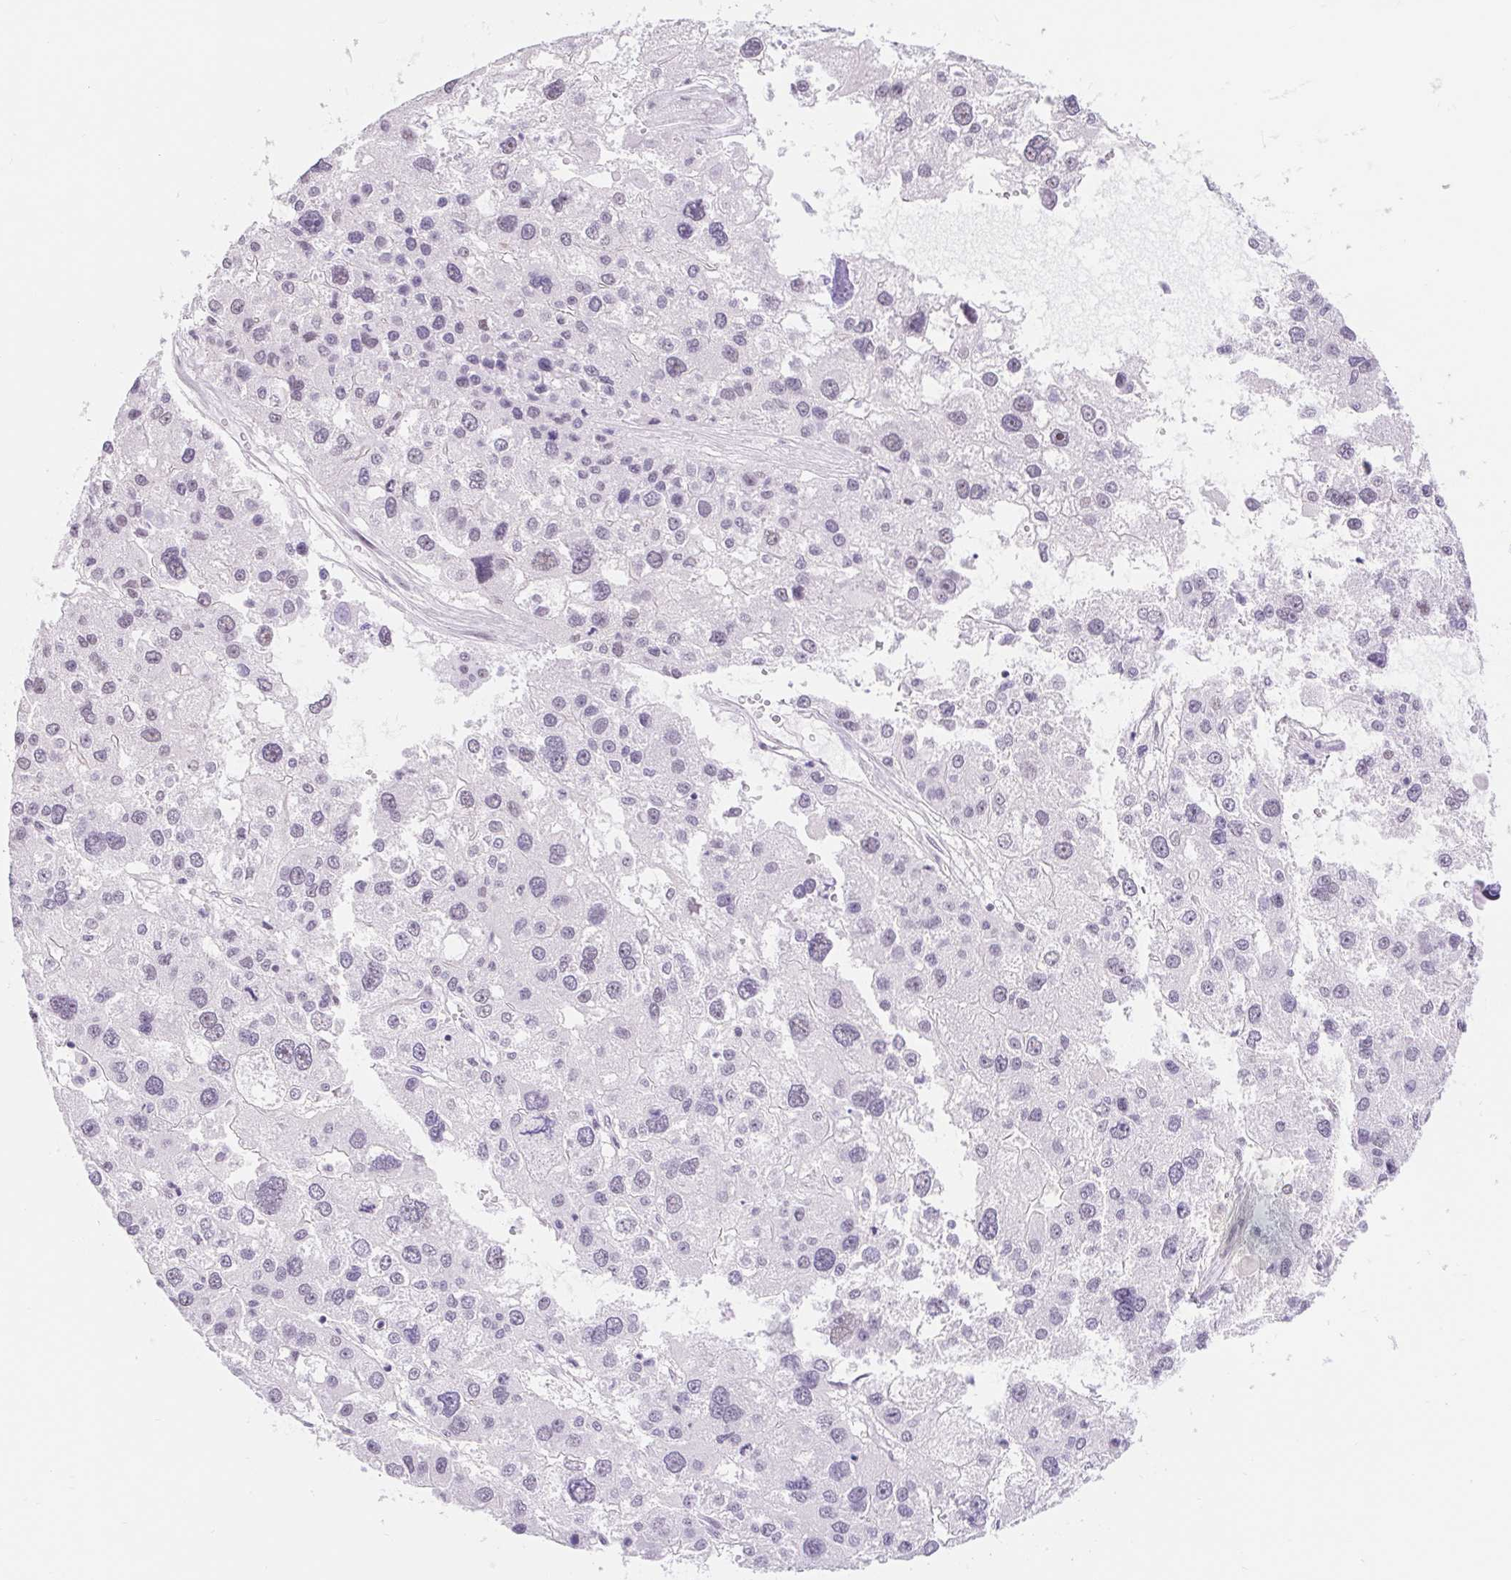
{"staining": {"intensity": "negative", "quantity": "none", "location": "none"}, "tissue": "liver cancer", "cell_type": "Tumor cells", "image_type": "cancer", "snomed": [{"axis": "morphology", "description": "Carcinoma, Hepatocellular, NOS"}, {"axis": "topography", "description": "Liver"}], "caption": "Immunohistochemistry (IHC) of liver hepatocellular carcinoma reveals no positivity in tumor cells.", "gene": "CAND1", "patient": {"sex": "male", "age": 73}}